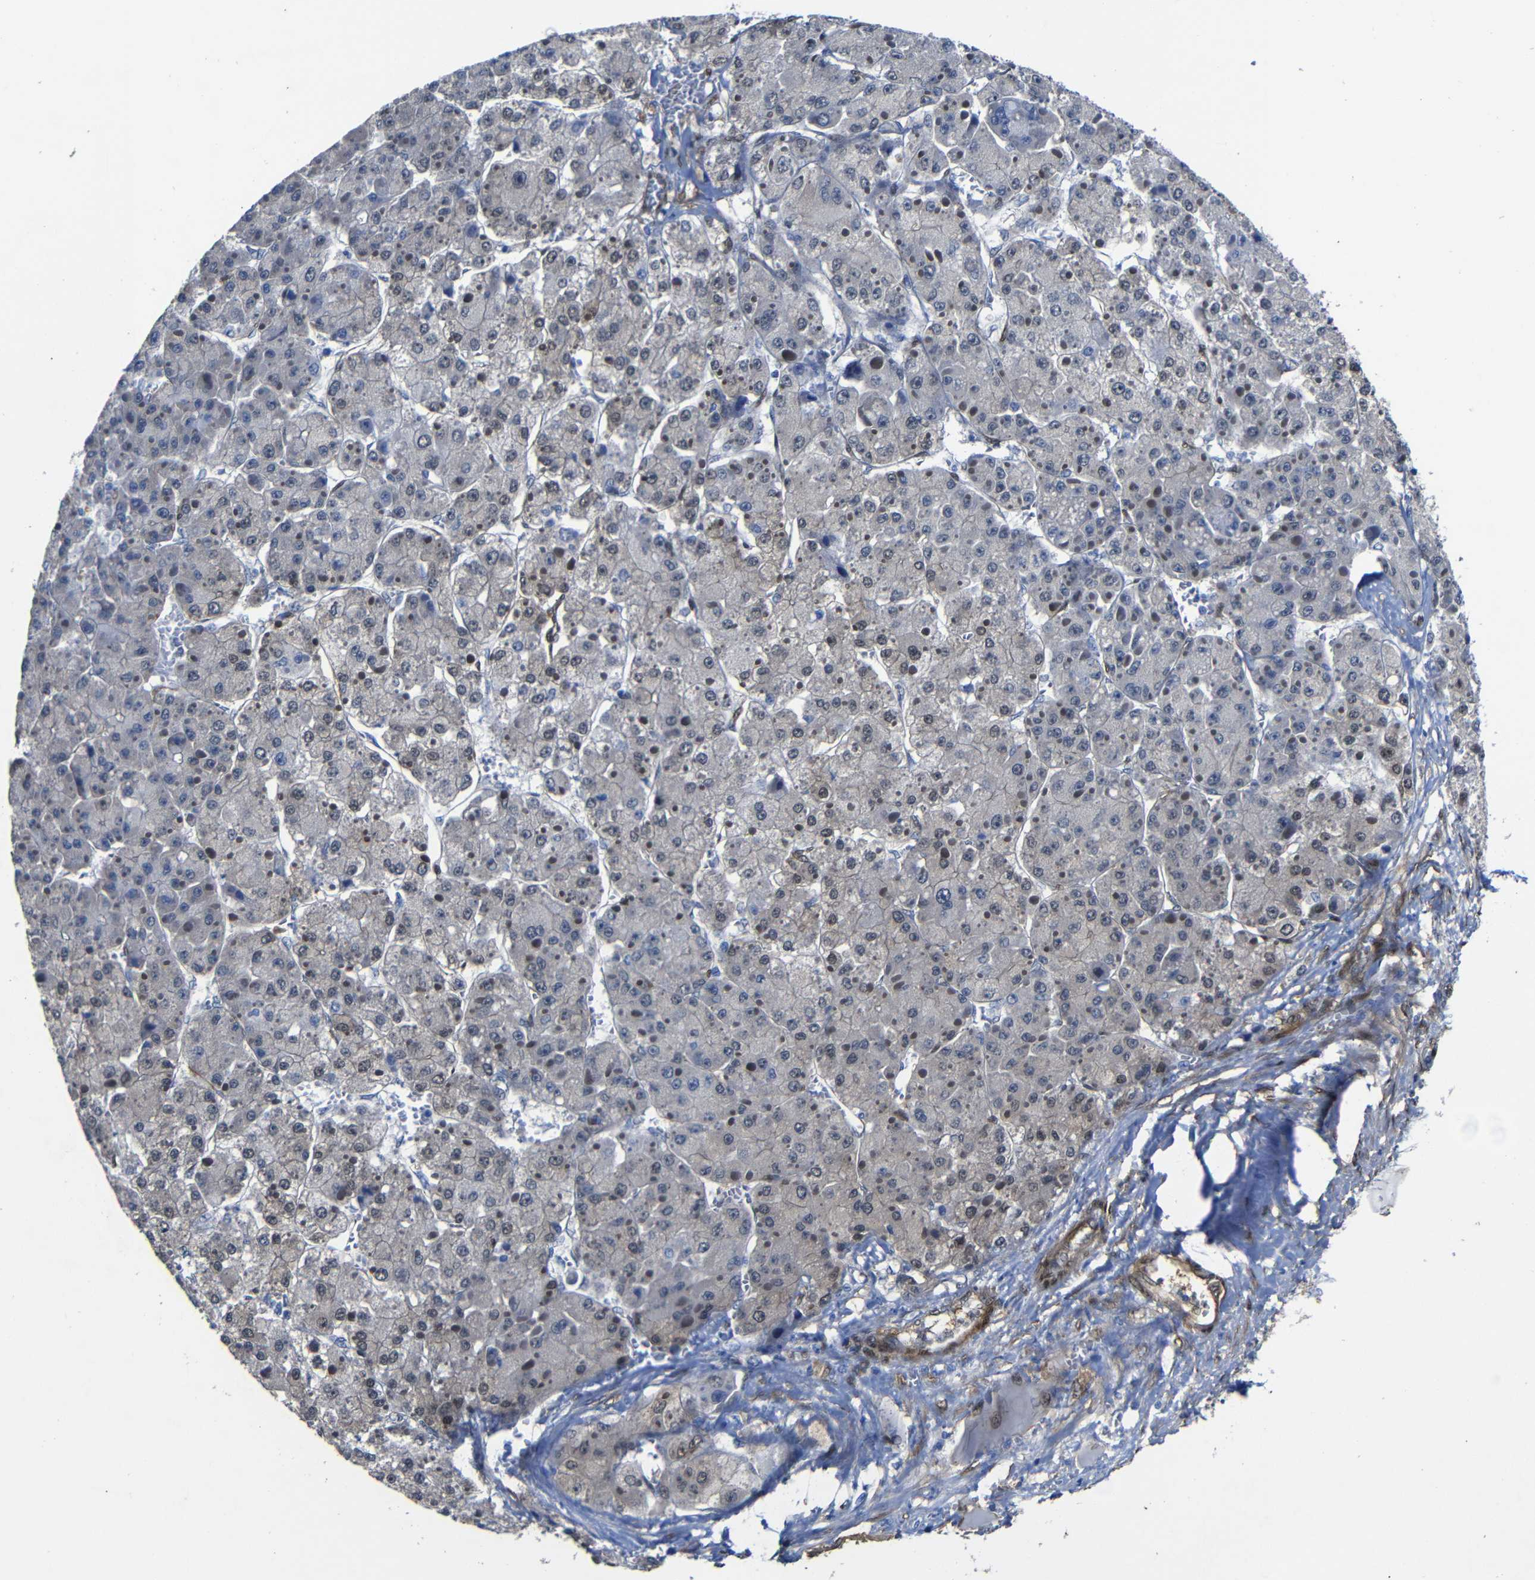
{"staining": {"intensity": "negative", "quantity": "none", "location": "none"}, "tissue": "liver cancer", "cell_type": "Tumor cells", "image_type": "cancer", "snomed": [{"axis": "morphology", "description": "Carcinoma, Hepatocellular, NOS"}, {"axis": "topography", "description": "Liver"}], "caption": "Human liver cancer stained for a protein using IHC demonstrates no expression in tumor cells.", "gene": "YAP1", "patient": {"sex": "female", "age": 73}}